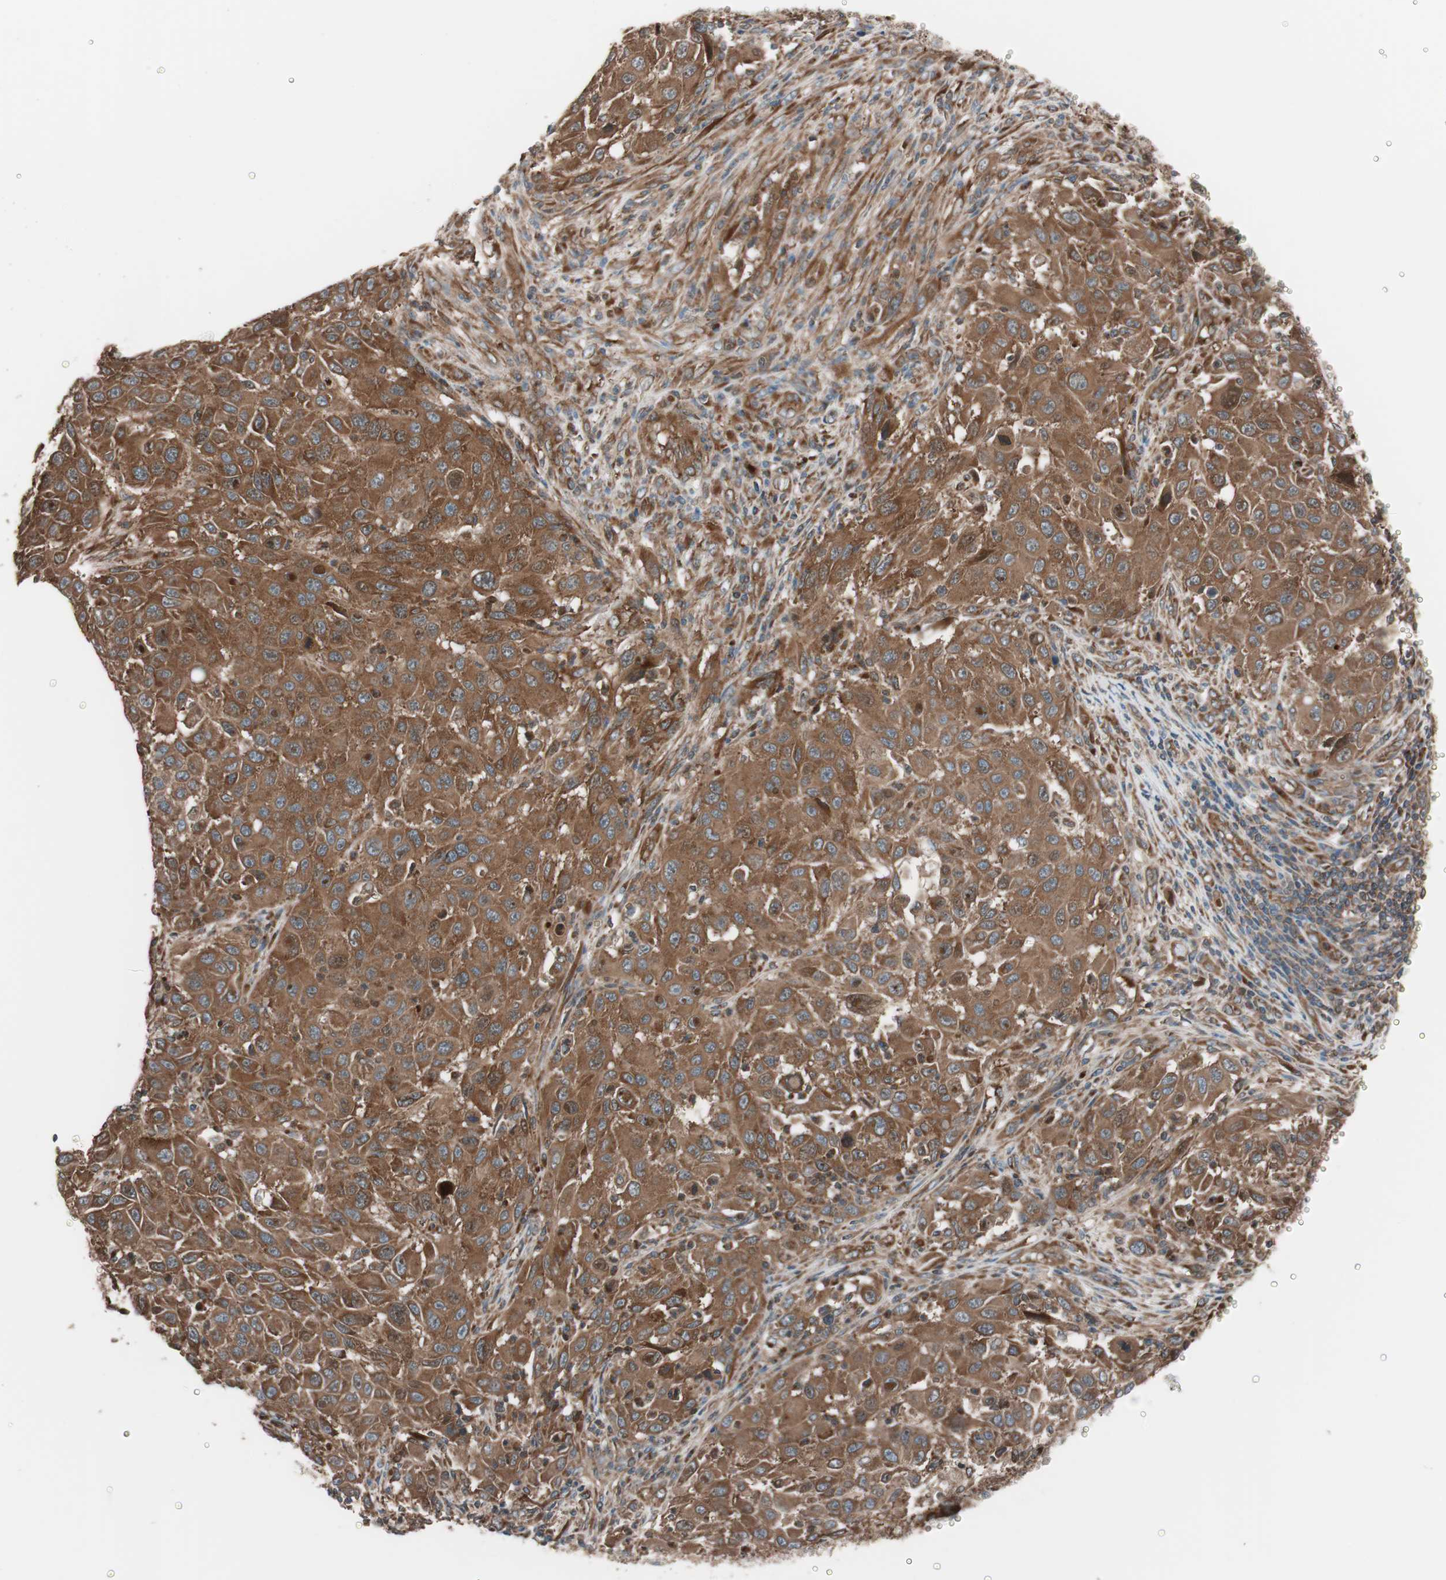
{"staining": {"intensity": "strong", "quantity": ">75%", "location": "cytoplasmic/membranous"}, "tissue": "melanoma", "cell_type": "Tumor cells", "image_type": "cancer", "snomed": [{"axis": "morphology", "description": "Malignant melanoma, Metastatic site"}, {"axis": "topography", "description": "Lymph node"}], "caption": "A high amount of strong cytoplasmic/membranous positivity is seen in about >75% of tumor cells in melanoma tissue. The staining is performed using DAB (3,3'-diaminobenzidine) brown chromogen to label protein expression. The nuclei are counter-stained blue using hematoxylin.", "gene": "SEC31A", "patient": {"sex": "male", "age": 61}}